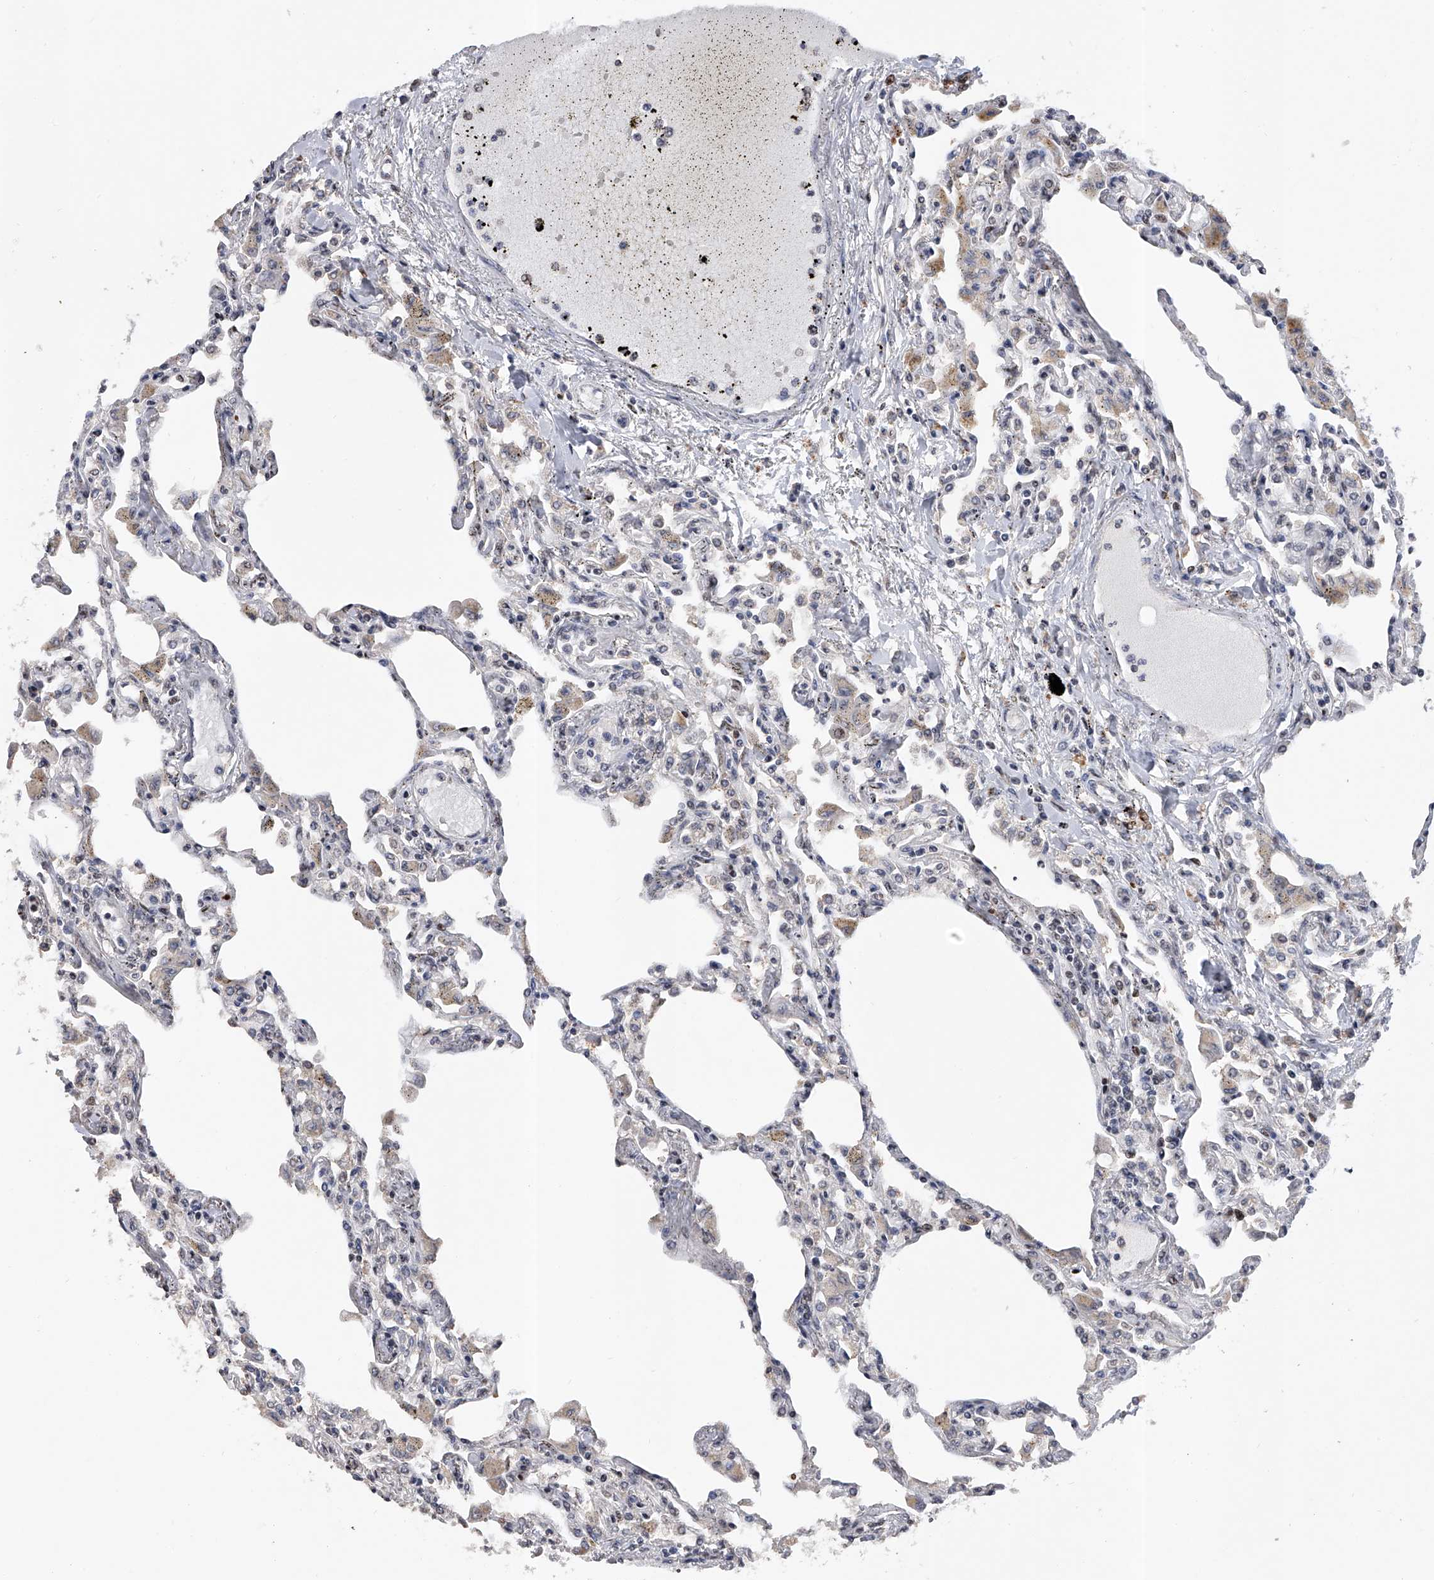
{"staining": {"intensity": "negative", "quantity": "none", "location": "none"}, "tissue": "lung", "cell_type": "Alveolar cells", "image_type": "normal", "snomed": [{"axis": "morphology", "description": "Normal tissue, NOS"}, {"axis": "topography", "description": "Bronchus"}, {"axis": "topography", "description": "Lung"}], "caption": "Human lung stained for a protein using immunohistochemistry (IHC) displays no expression in alveolar cells.", "gene": "RWDD2A", "patient": {"sex": "female", "age": 49}}